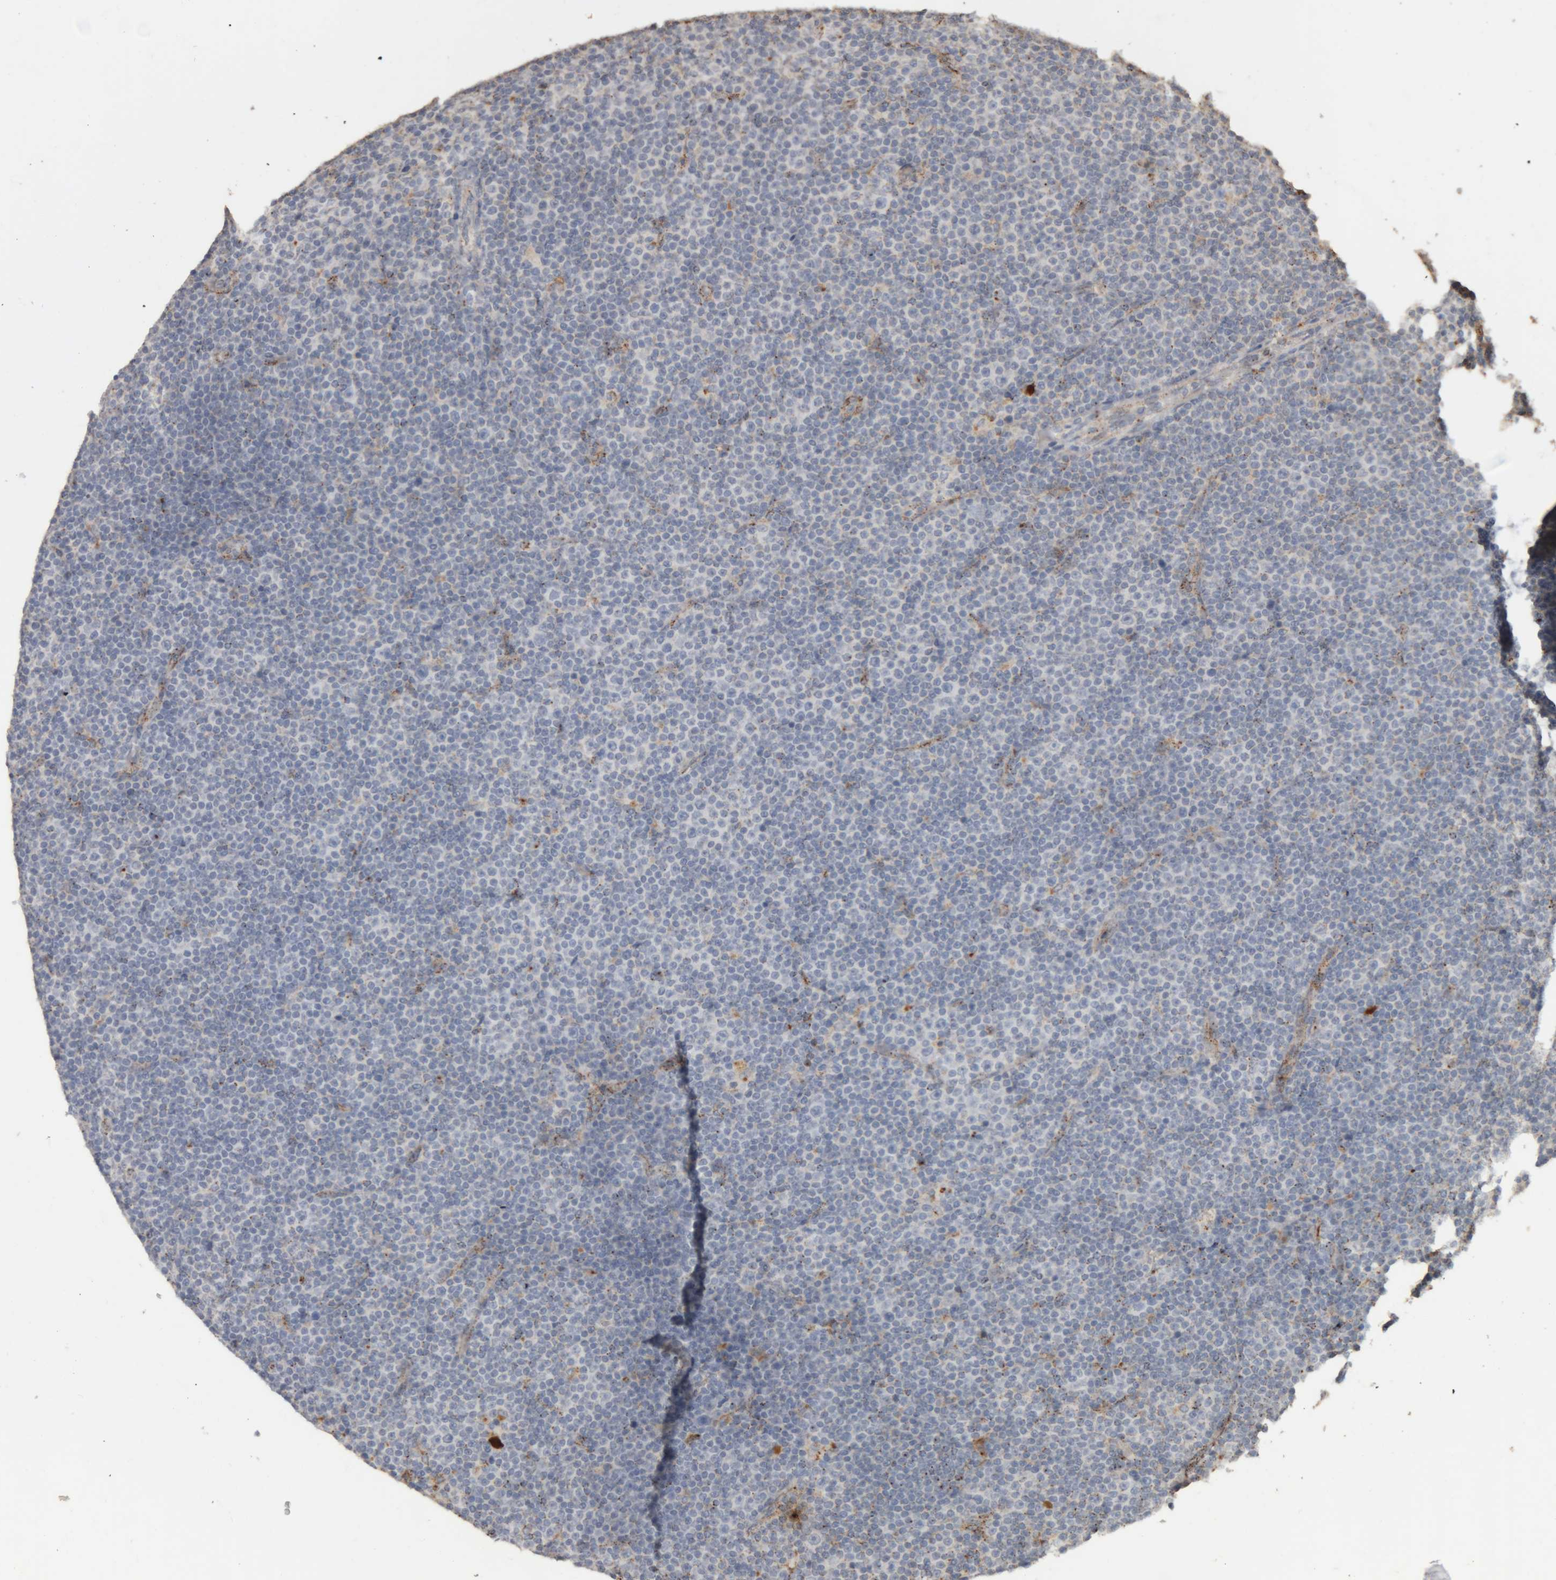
{"staining": {"intensity": "negative", "quantity": "none", "location": "none"}, "tissue": "lymphoma", "cell_type": "Tumor cells", "image_type": "cancer", "snomed": [{"axis": "morphology", "description": "Malignant lymphoma, non-Hodgkin's type, Low grade"}, {"axis": "topography", "description": "Lymph node"}], "caption": "A photomicrograph of lymphoma stained for a protein demonstrates no brown staining in tumor cells.", "gene": "ARSA", "patient": {"sex": "female", "age": 67}}